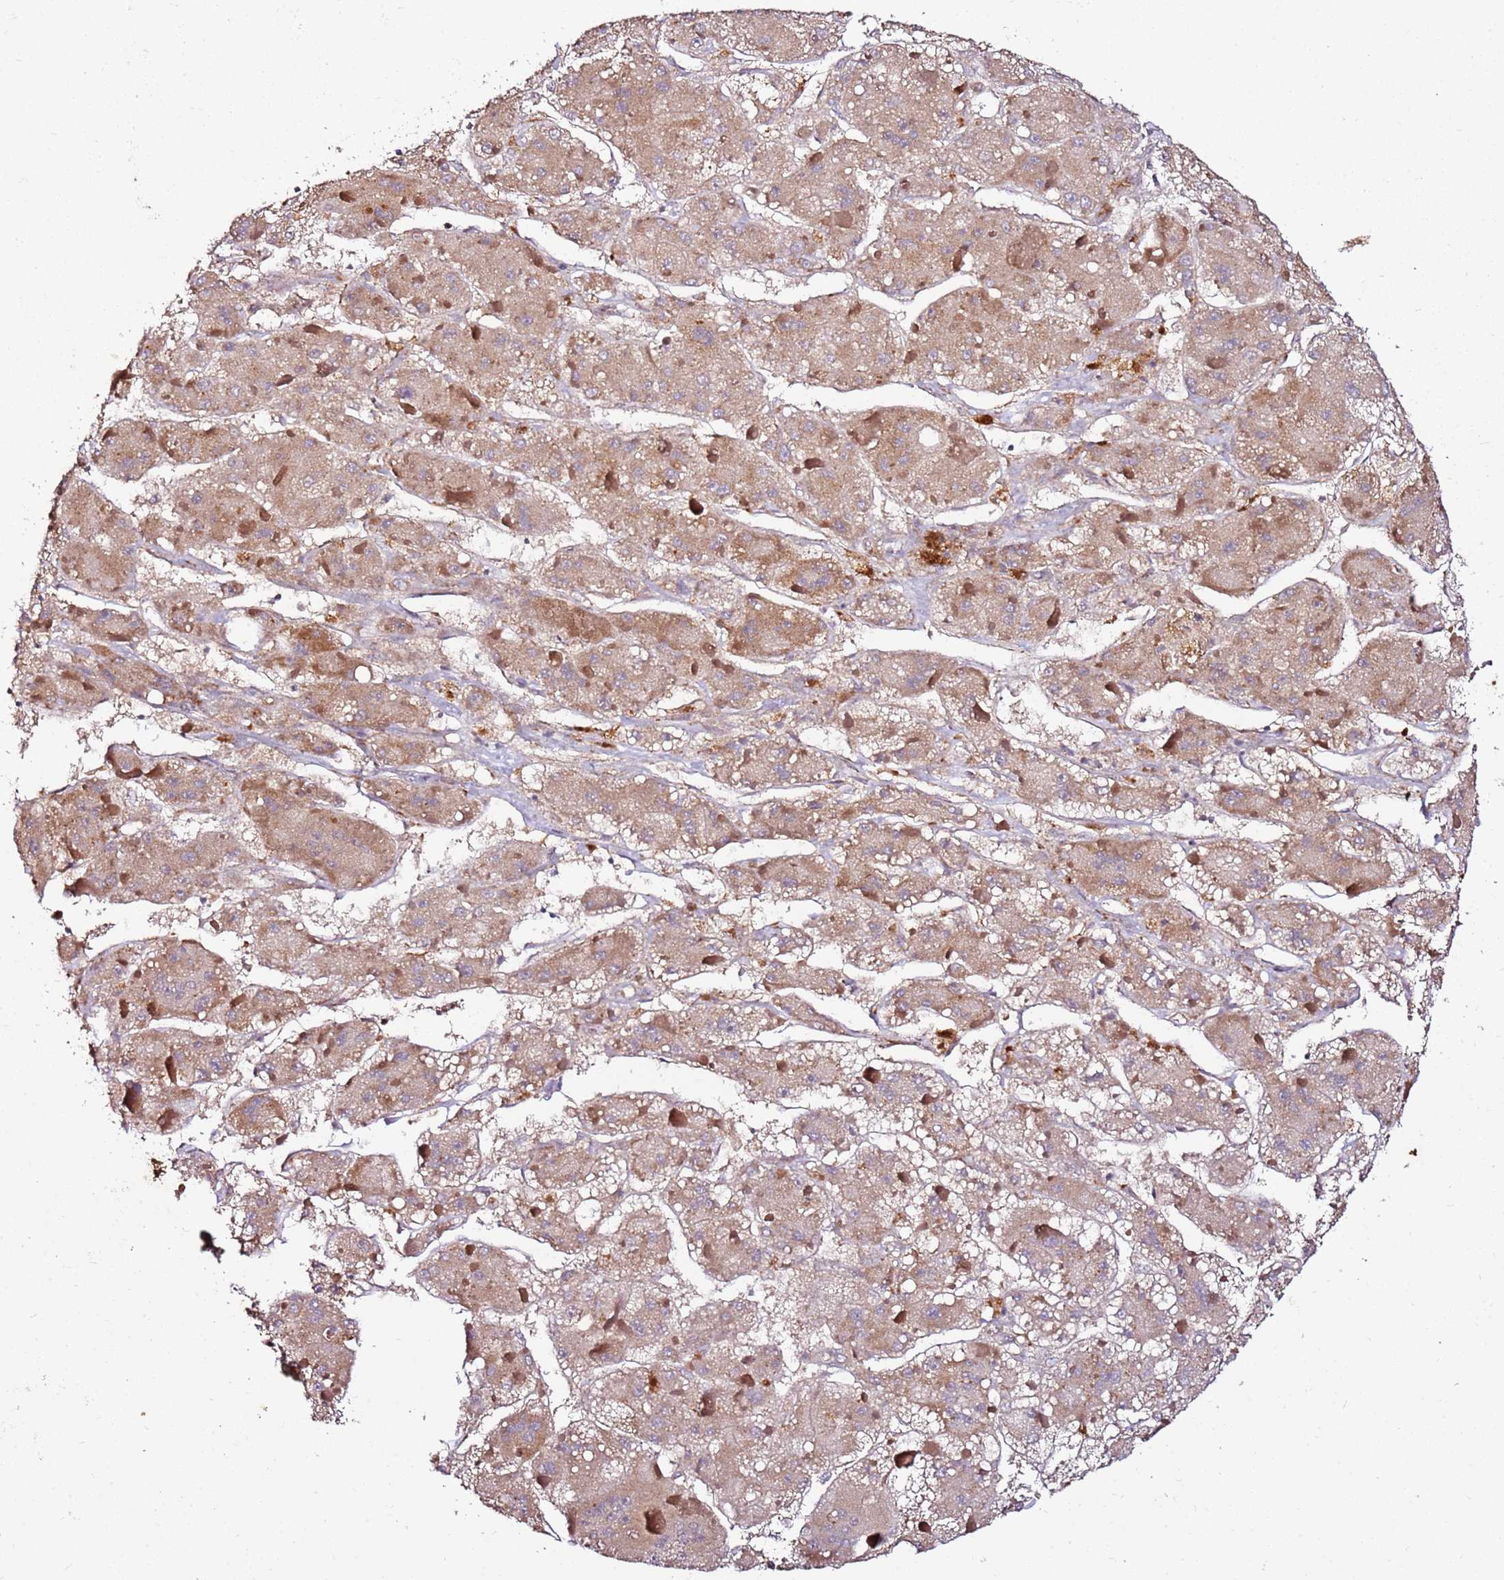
{"staining": {"intensity": "weak", "quantity": ">75%", "location": "cytoplasmic/membranous"}, "tissue": "liver cancer", "cell_type": "Tumor cells", "image_type": "cancer", "snomed": [{"axis": "morphology", "description": "Carcinoma, Hepatocellular, NOS"}, {"axis": "topography", "description": "Liver"}], "caption": "The image exhibits immunohistochemical staining of liver hepatocellular carcinoma. There is weak cytoplasmic/membranous expression is present in approximately >75% of tumor cells.", "gene": "KRTAP21-3", "patient": {"sex": "female", "age": 73}}